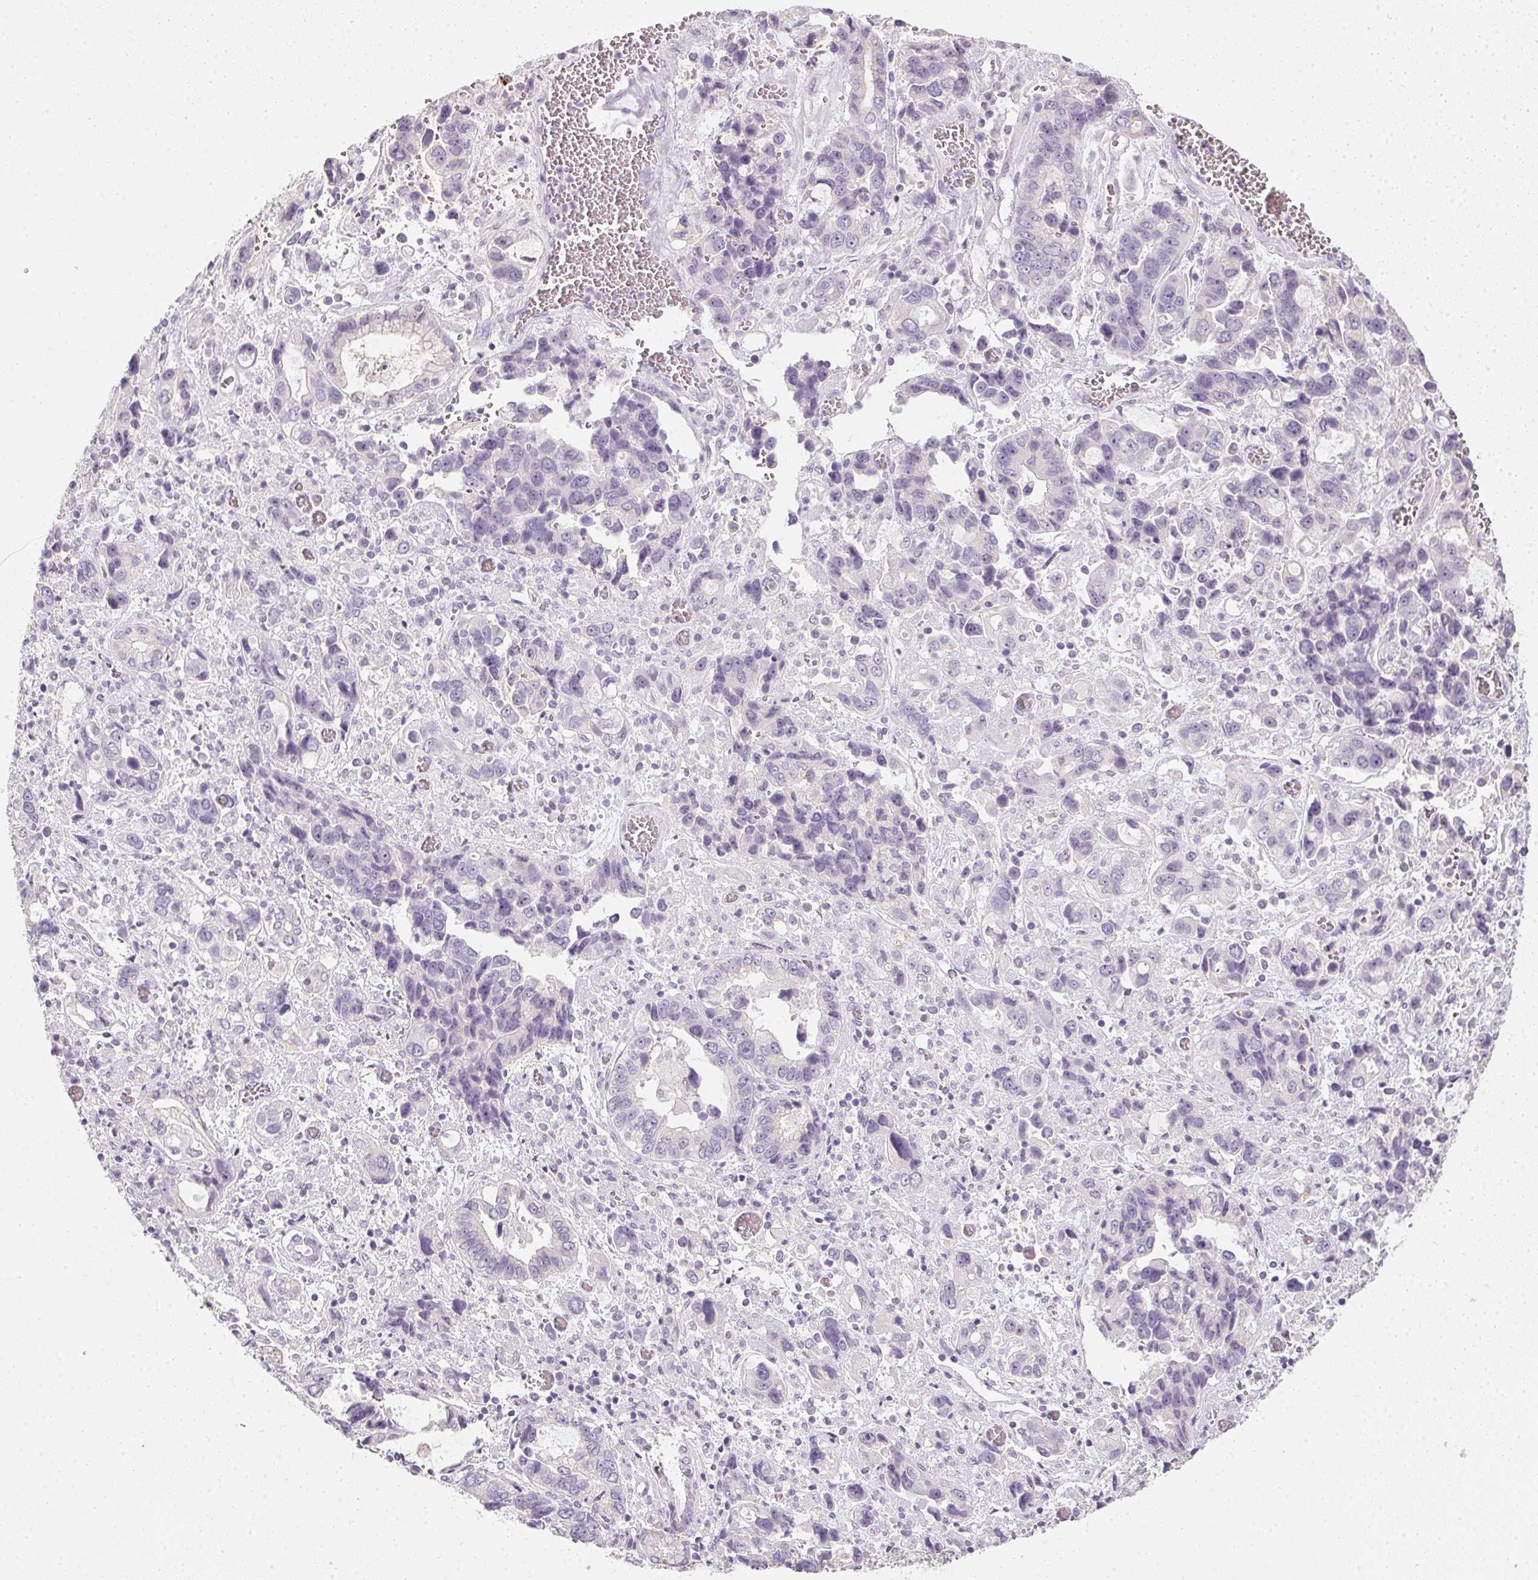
{"staining": {"intensity": "negative", "quantity": "none", "location": "none"}, "tissue": "stomach cancer", "cell_type": "Tumor cells", "image_type": "cancer", "snomed": [{"axis": "morphology", "description": "Adenocarcinoma, NOS"}, {"axis": "topography", "description": "Stomach, upper"}], "caption": "High power microscopy photomicrograph of an IHC photomicrograph of stomach adenocarcinoma, revealing no significant positivity in tumor cells.", "gene": "TMEM72", "patient": {"sex": "female", "age": 81}}